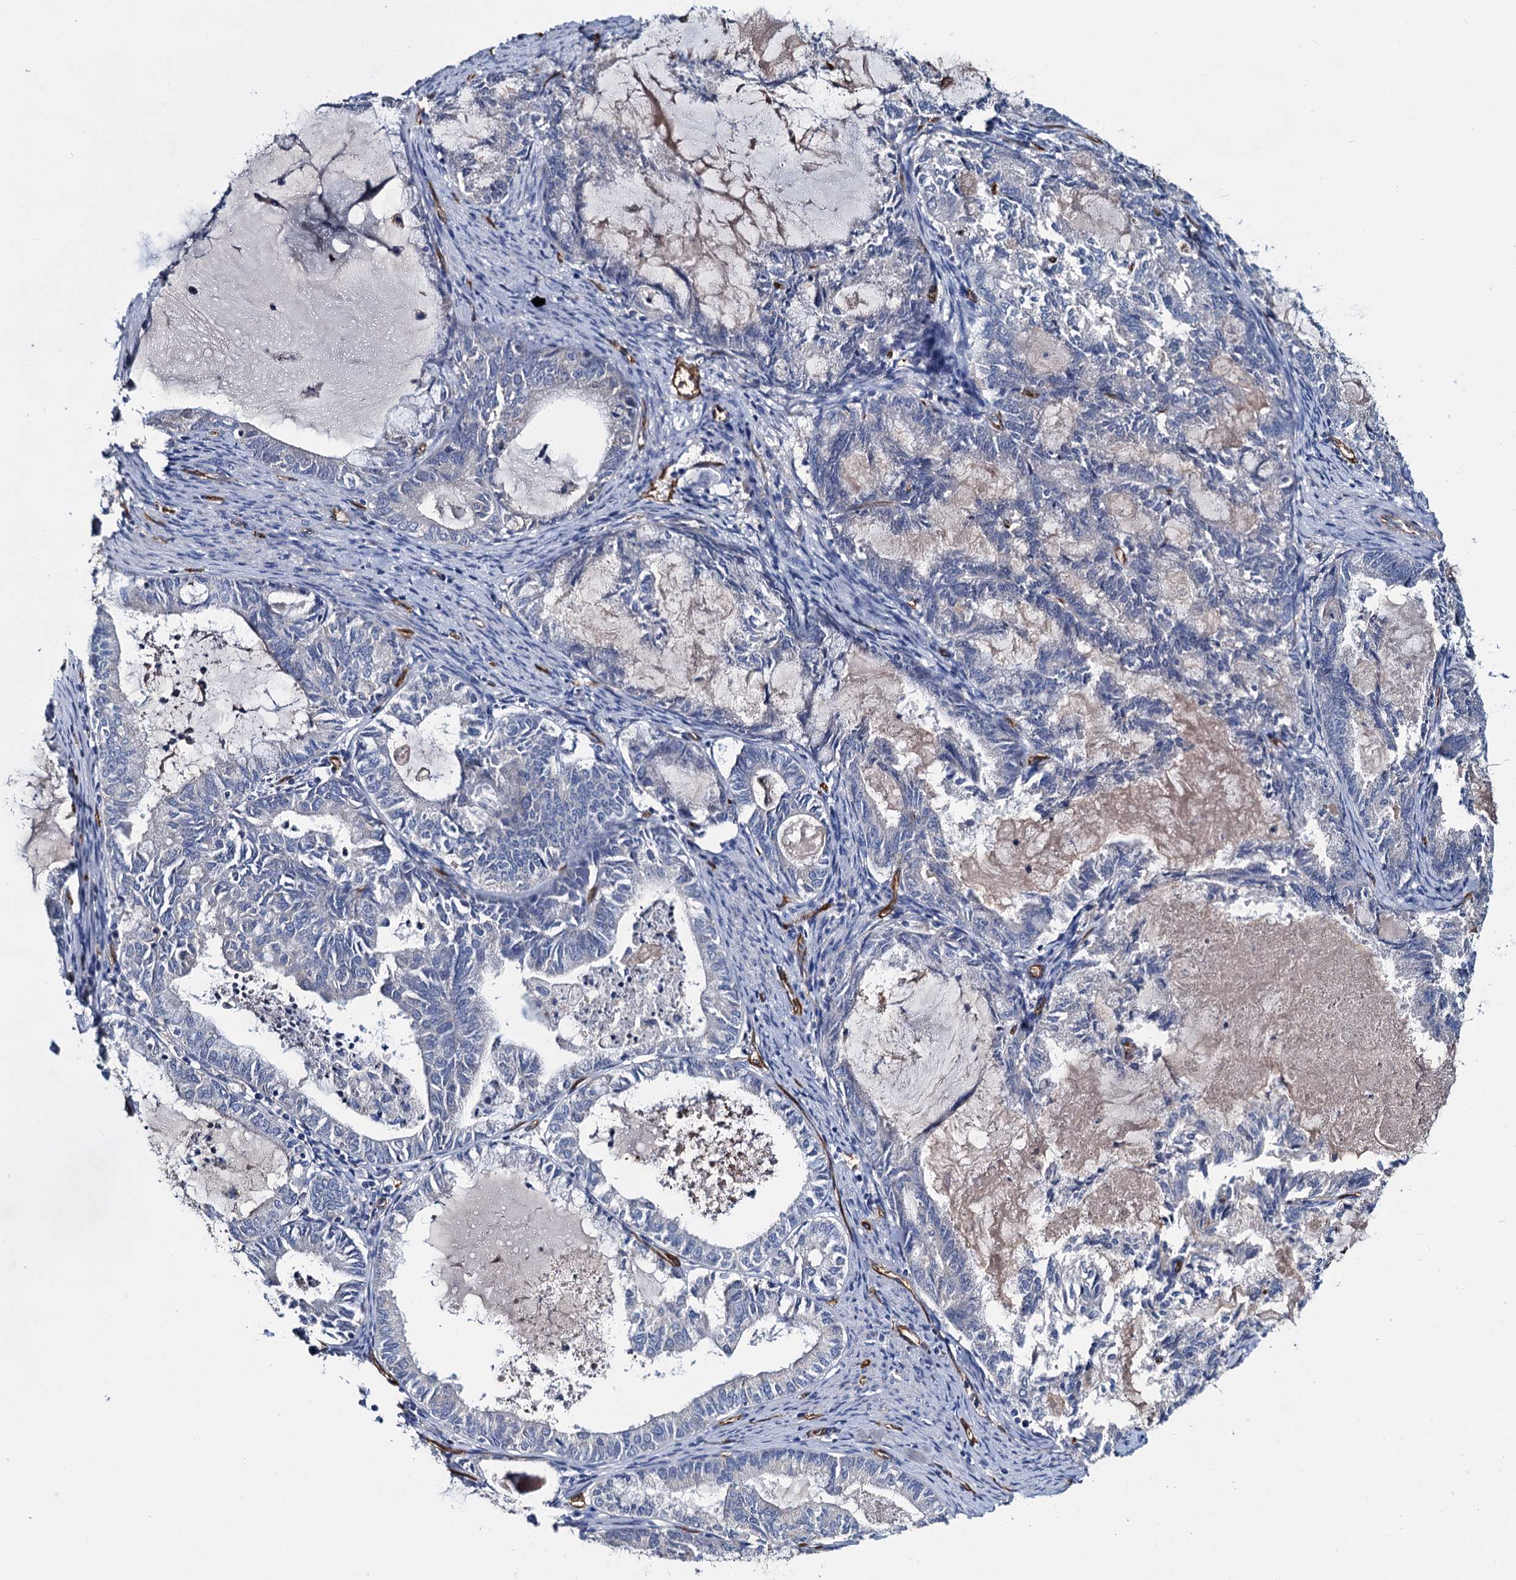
{"staining": {"intensity": "negative", "quantity": "none", "location": "none"}, "tissue": "endometrial cancer", "cell_type": "Tumor cells", "image_type": "cancer", "snomed": [{"axis": "morphology", "description": "Adenocarcinoma, NOS"}, {"axis": "topography", "description": "Endometrium"}], "caption": "Tumor cells are negative for brown protein staining in endometrial cancer (adenocarcinoma).", "gene": "CACNA1C", "patient": {"sex": "female", "age": 86}}